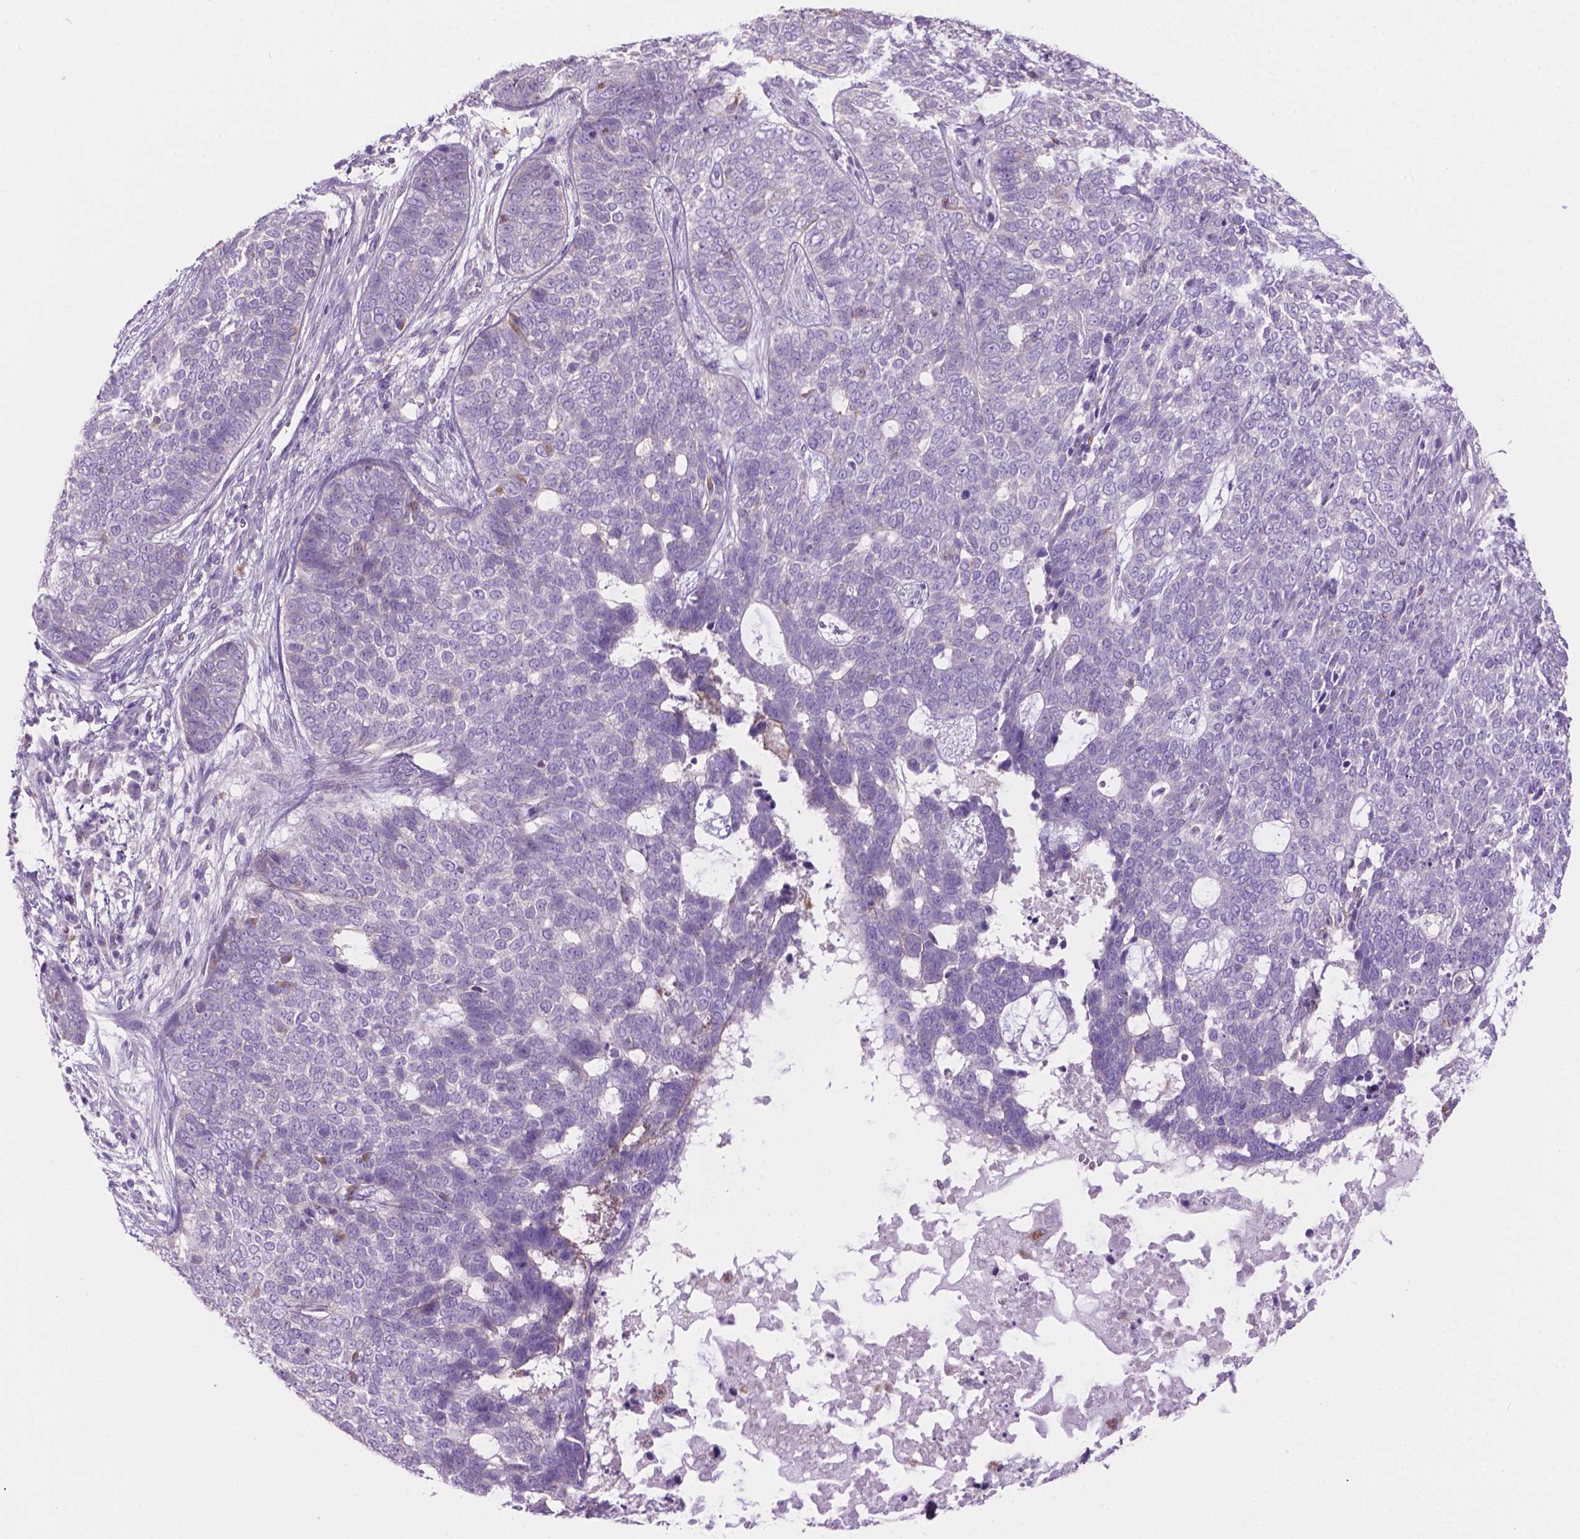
{"staining": {"intensity": "negative", "quantity": "none", "location": "none"}, "tissue": "skin cancer", "cell_type": "Tumor cells", "image_type": "cancer", "snomed": [{"axis": "morphology", "description": "Basal cell carcinoma"}, {"axis": "topography", "description": "Skin"}], "caption": "Histopathology image shows no significant protein positivity in tumor cells of skin cancer (basal cell carcinoma). The staining was performed using DAB to visualize the protein expression in brown, while the nuclei were stained in blue with hematoxylin (Magnification: 20x).", "gene": "CDH7", "patient": {"sex": "female", "age": 69}}